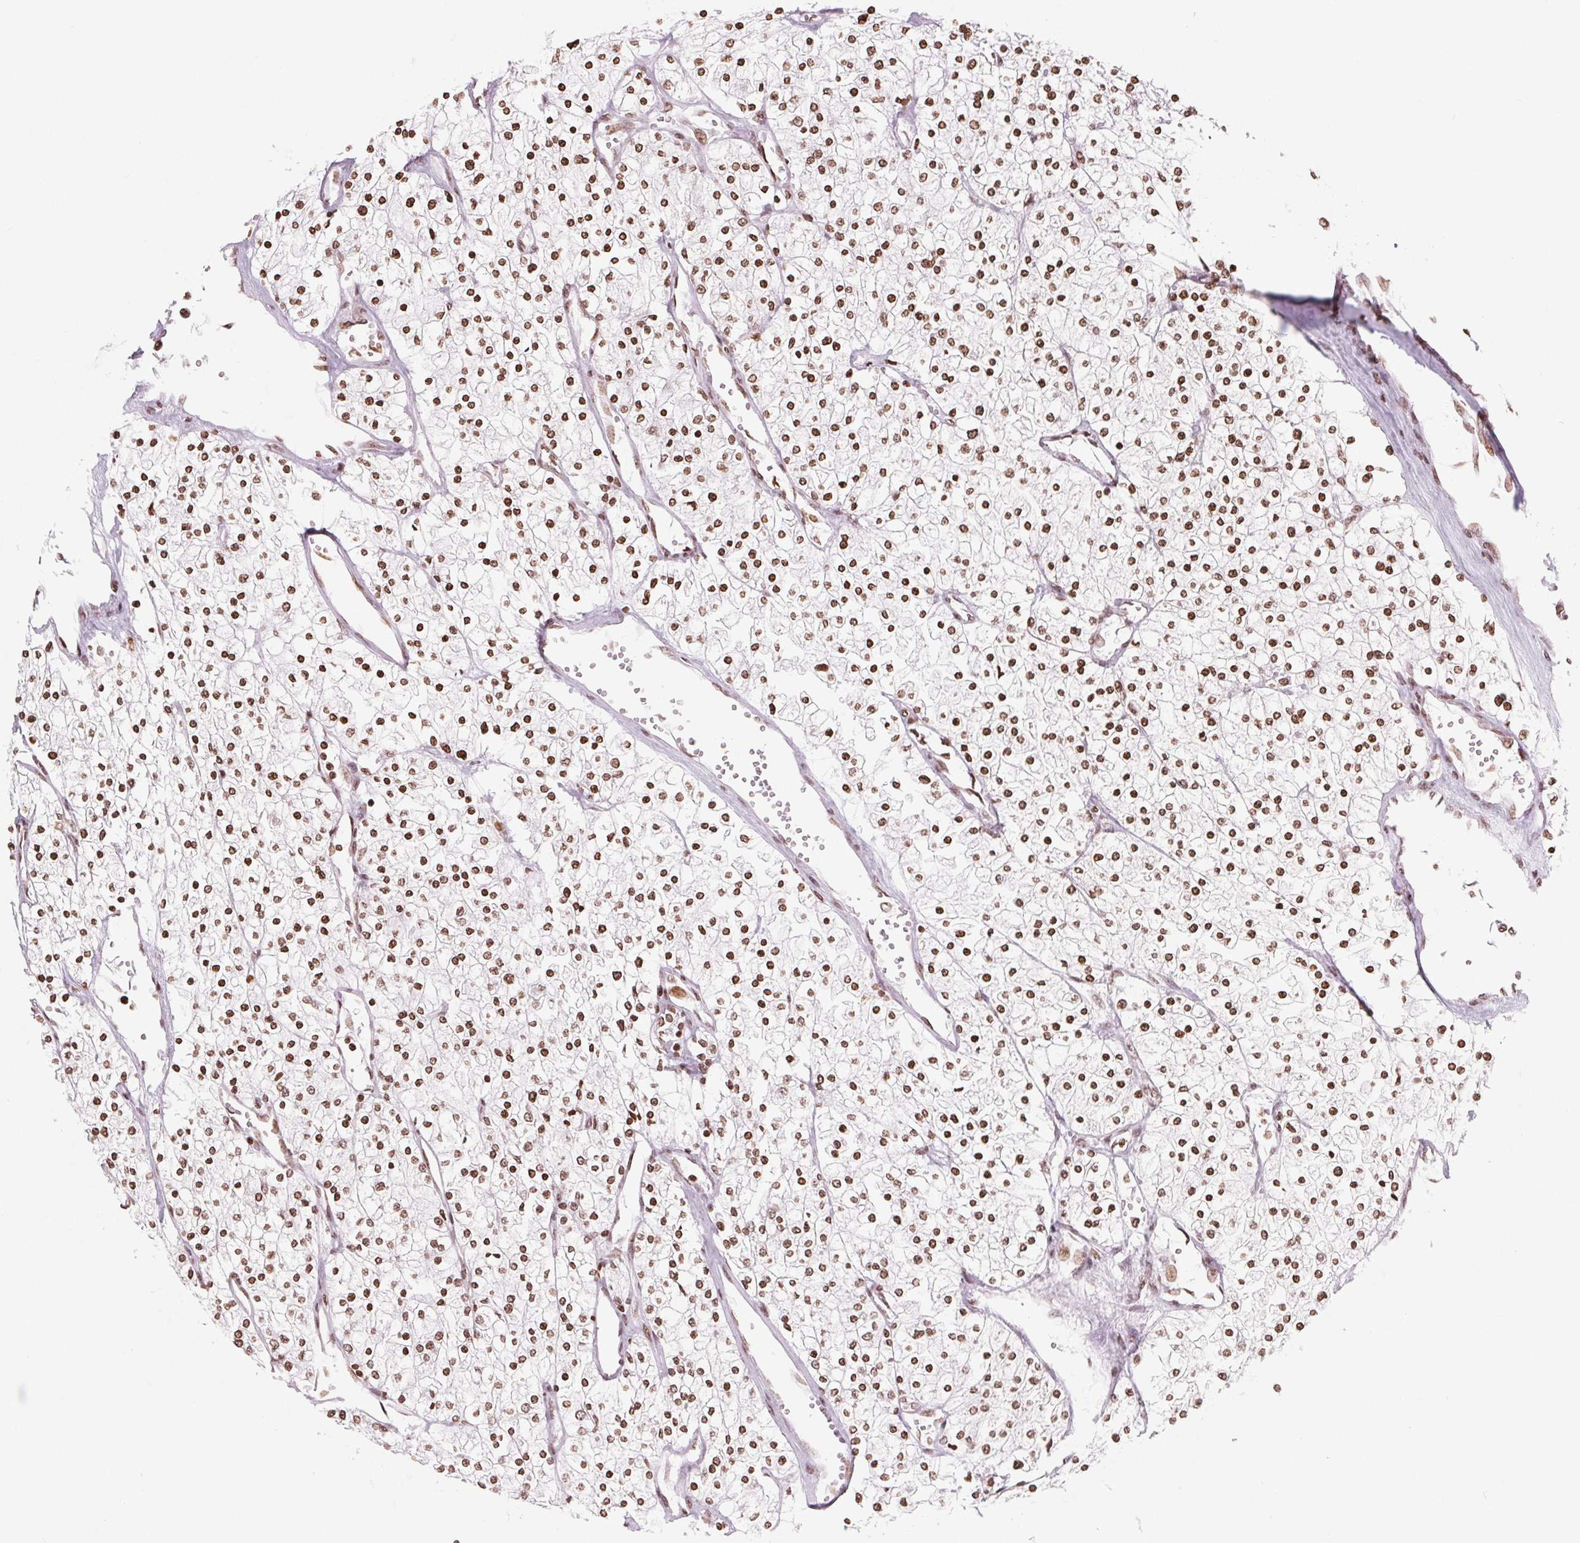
{"staining": {"intensity": "moderate", "quantity": ">75%", "location": "cytoplasmic/membranous,nuclear"}, "tissue": "renal cancer", "cell_type": "Tumor cells", "image_type": "cancer", "snomed": [{"axis": "morphology", "description": "Adenocarcinoma, NOS"}, {"axis": "topography", "description": "Kidney"}], "caption": "Renal cancer stained with a brown dye shows moderate cytoplasmic/membranous and nuclear positive expression in about >75% of tumor cells.", "gene": "SMIM12", "patient": {"sex": "male", "age": 80}}